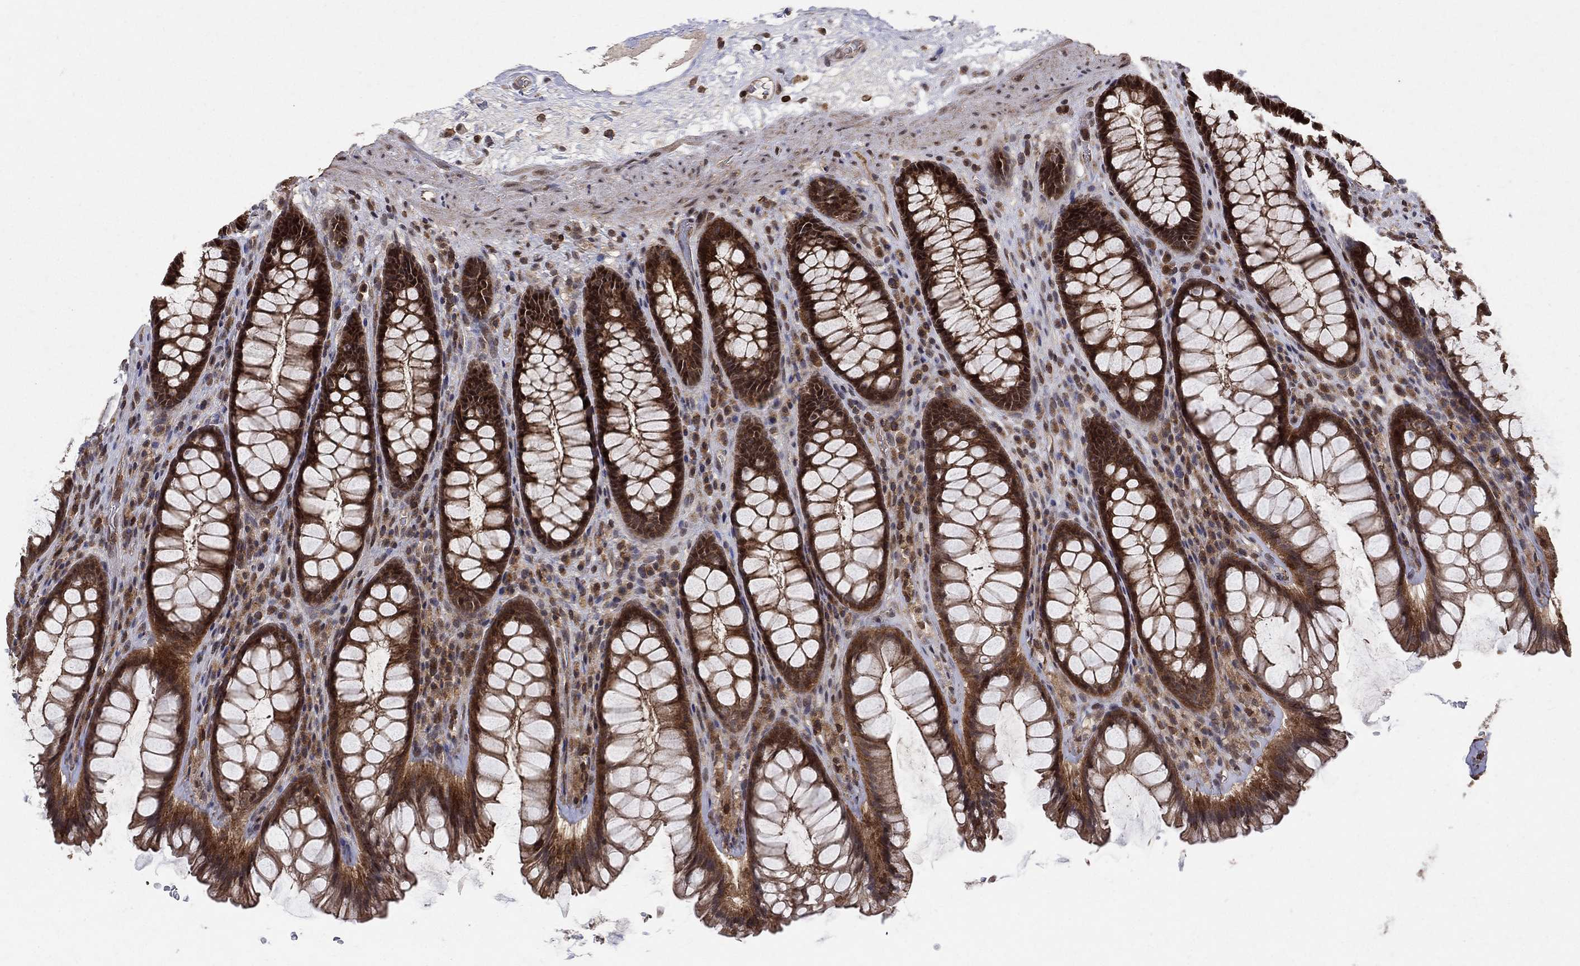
{"staining": {"intensity": "strong", "quantity": "25%-75%", "location": "cytoplasmic/membranous,nuclear"}, "tissue": "rectum", "cell_type": "Glandular cells", "image_type": "normal", "snomed": [{"axis": "morphology", "description": "Normal tissue, NOS"}, {"axis": "topography", "description": "Rectum"}], "caption": "IHC photomicrograph of normal human rectum stained for a protein (brown), which reveals high levels of strong cytoplasmic/membranous,nuclear staining in approximately 25%-75% of glandular cells.", "gene": "CCDC66", "patient": {"sex": "male", "age": 72}}